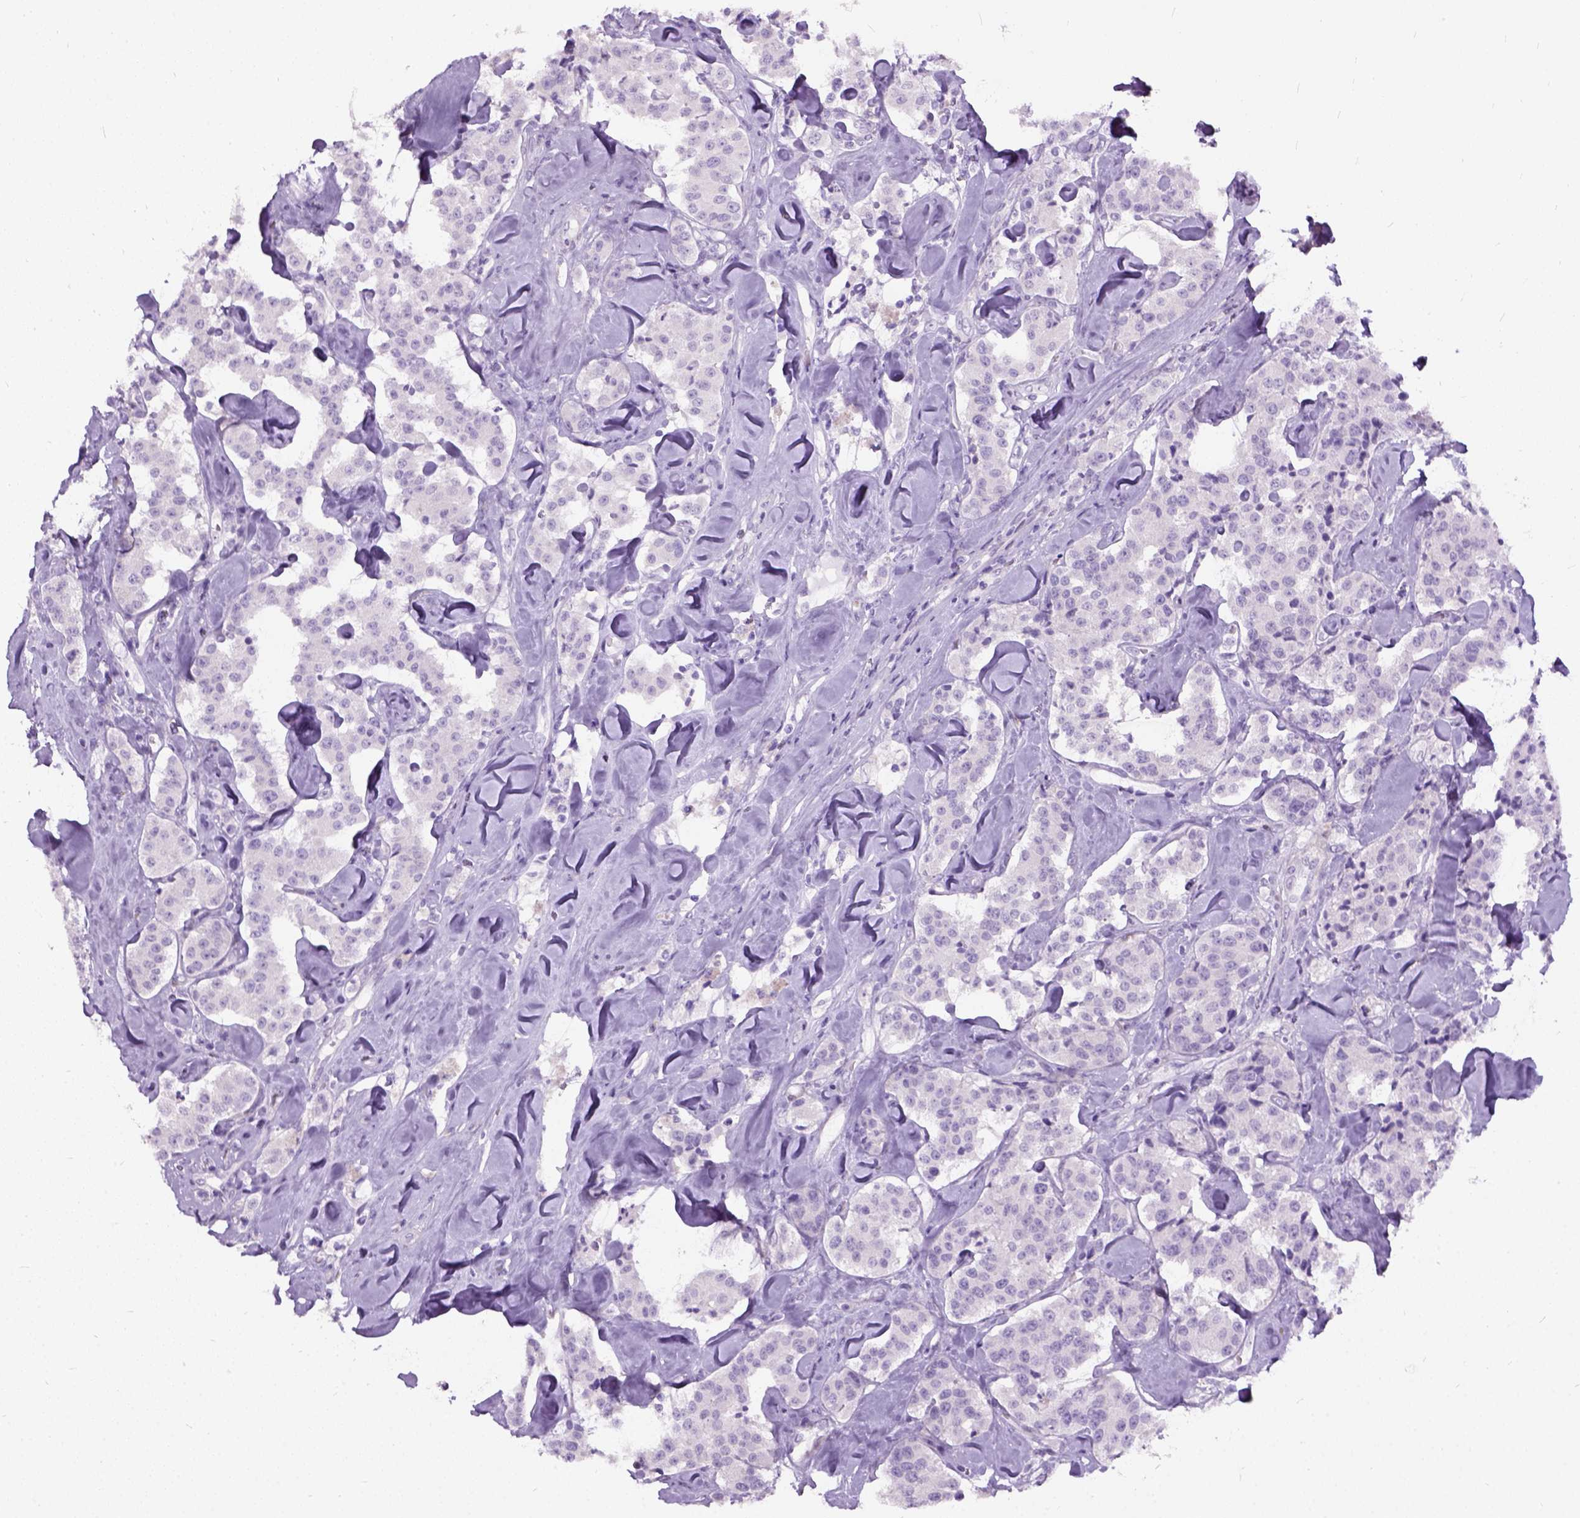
{"staining": {"intensity": "negative", "quantity": "none", "location": "none"}, "tissue": "carcinoid", "cell_type": "Tumor cells", "image_type": "cancer", "snomed": [{"axis": "morphology", "description": "Carcinoid, malignant, NOS"}, {"axis": "topography", "description": "Pancreas"}], "caption": "The immunohistochemistry (IHC) image has no significant expression in tumor cells of malignant carcinoid tissue. (DAB IHC with hematoxylin counter stain).", "gene": "AXDND1", "patient": {"sex": "male", "age": 41}}